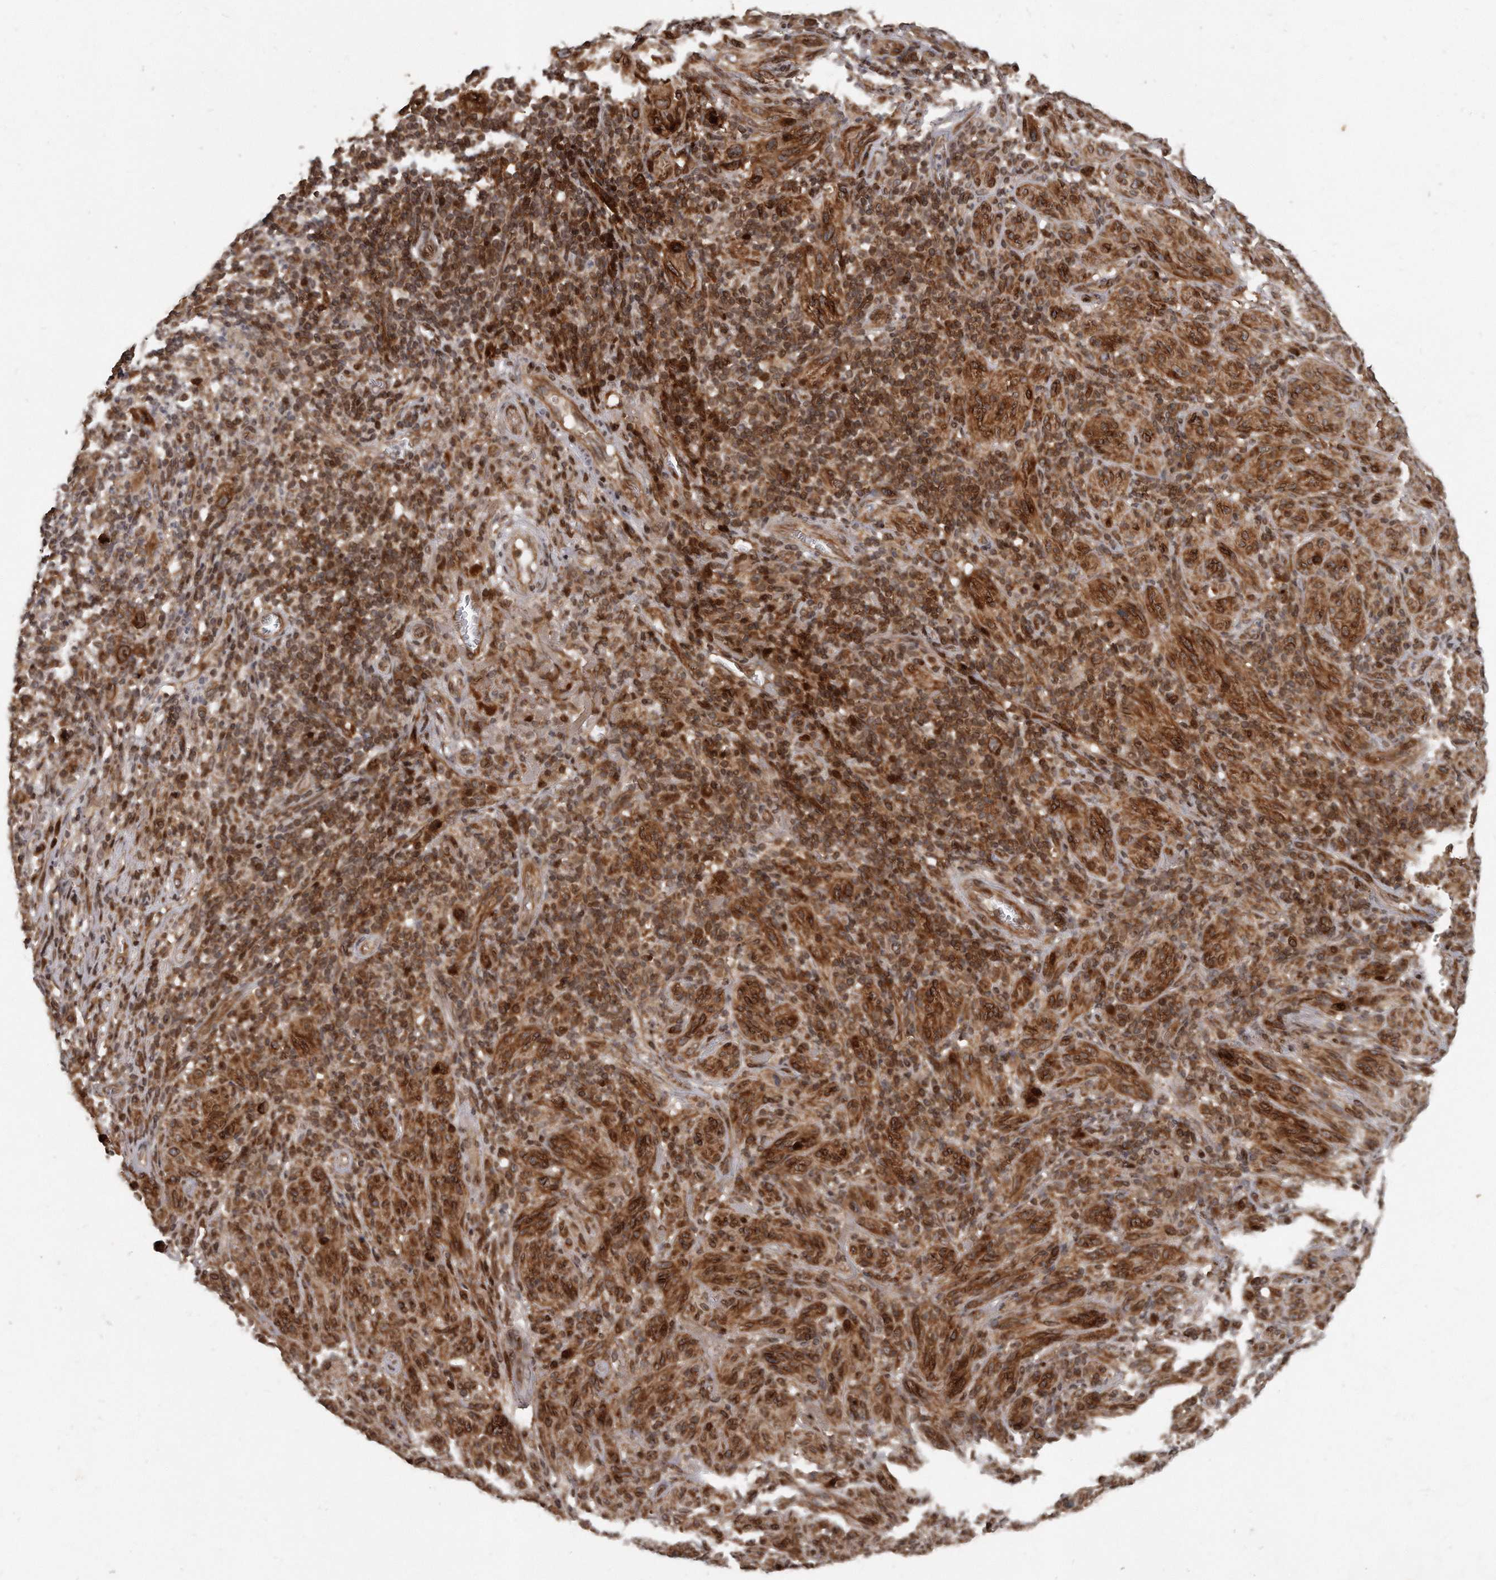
{"staining": {"intensity": "strong", "quantity": ">75%", "location": "cytoplasmic/membranous"}, "tissue": "melanoma", "cell_type": "Tumor cells", "image_type": "cancer", "snomed": [{"axis": "morphology", "description": "Malignant melanoma, NOS"}, {"axis": "topography", "description": "Skin of head"}], "caption": "IHC histopathology image of human melanoma stained for a protein (brown), which displays high levels of strong cytoplasmic/membranous positivity in approximately >75% of tumor cells.", "gene": "GCH1", "patient": {"sex": "male", "age": 96}}